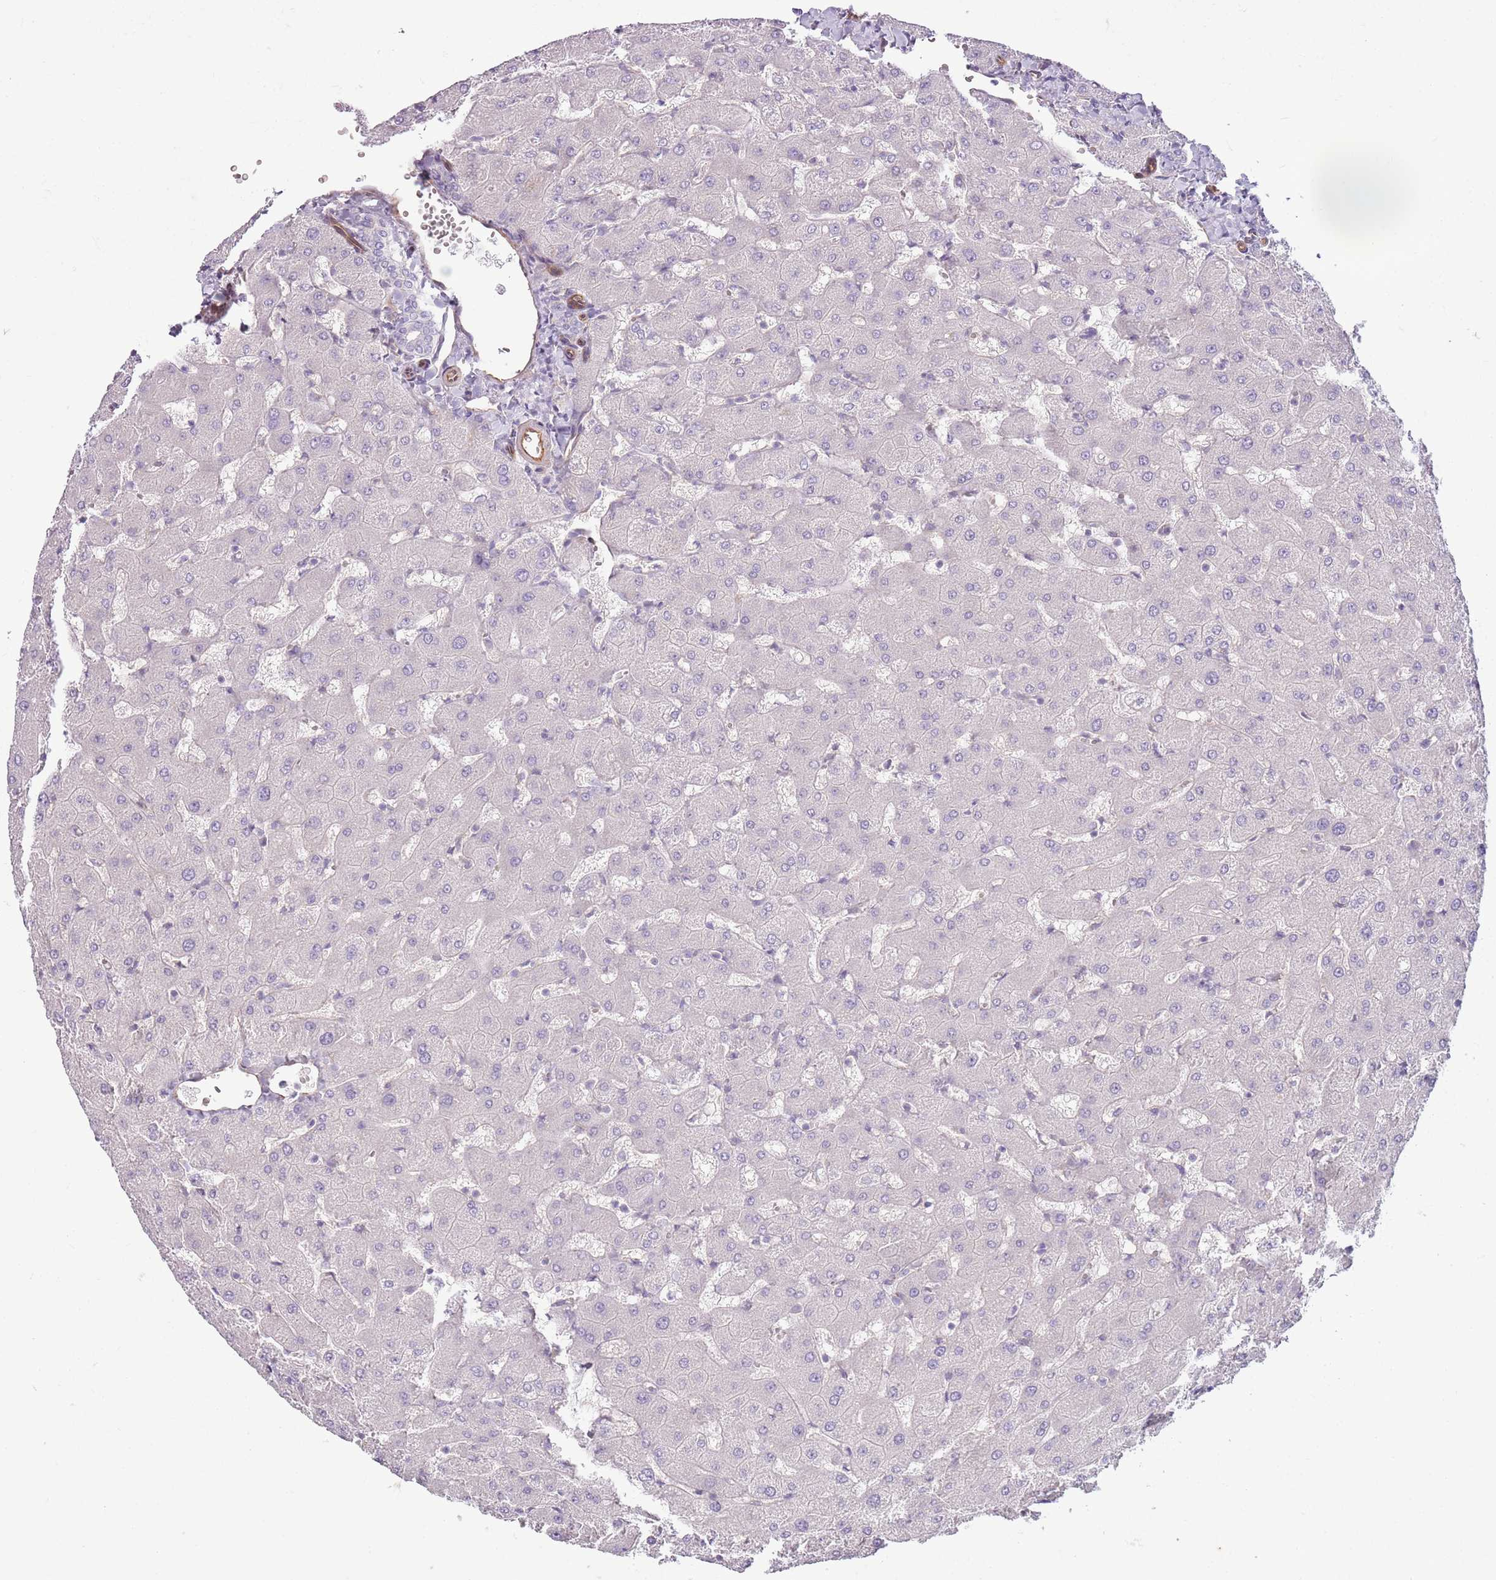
{"staining": {"intensity": "negative", "quantity": "none", "location": "none"}, "tissue": "liver", "cell_type": "Cholangiocytes", "image_type": "normal", "snomed": [{"axis": "morphology", "description": "Normal tissue, NOS"}, {"axis": "topography", "description": "Liver"}], "caption": "An IHC image of normal liver is shown. There is no staining in cholangiocytes of liver.", "gene": "MRO", "patient": {"sex": "female", "age": 63}}